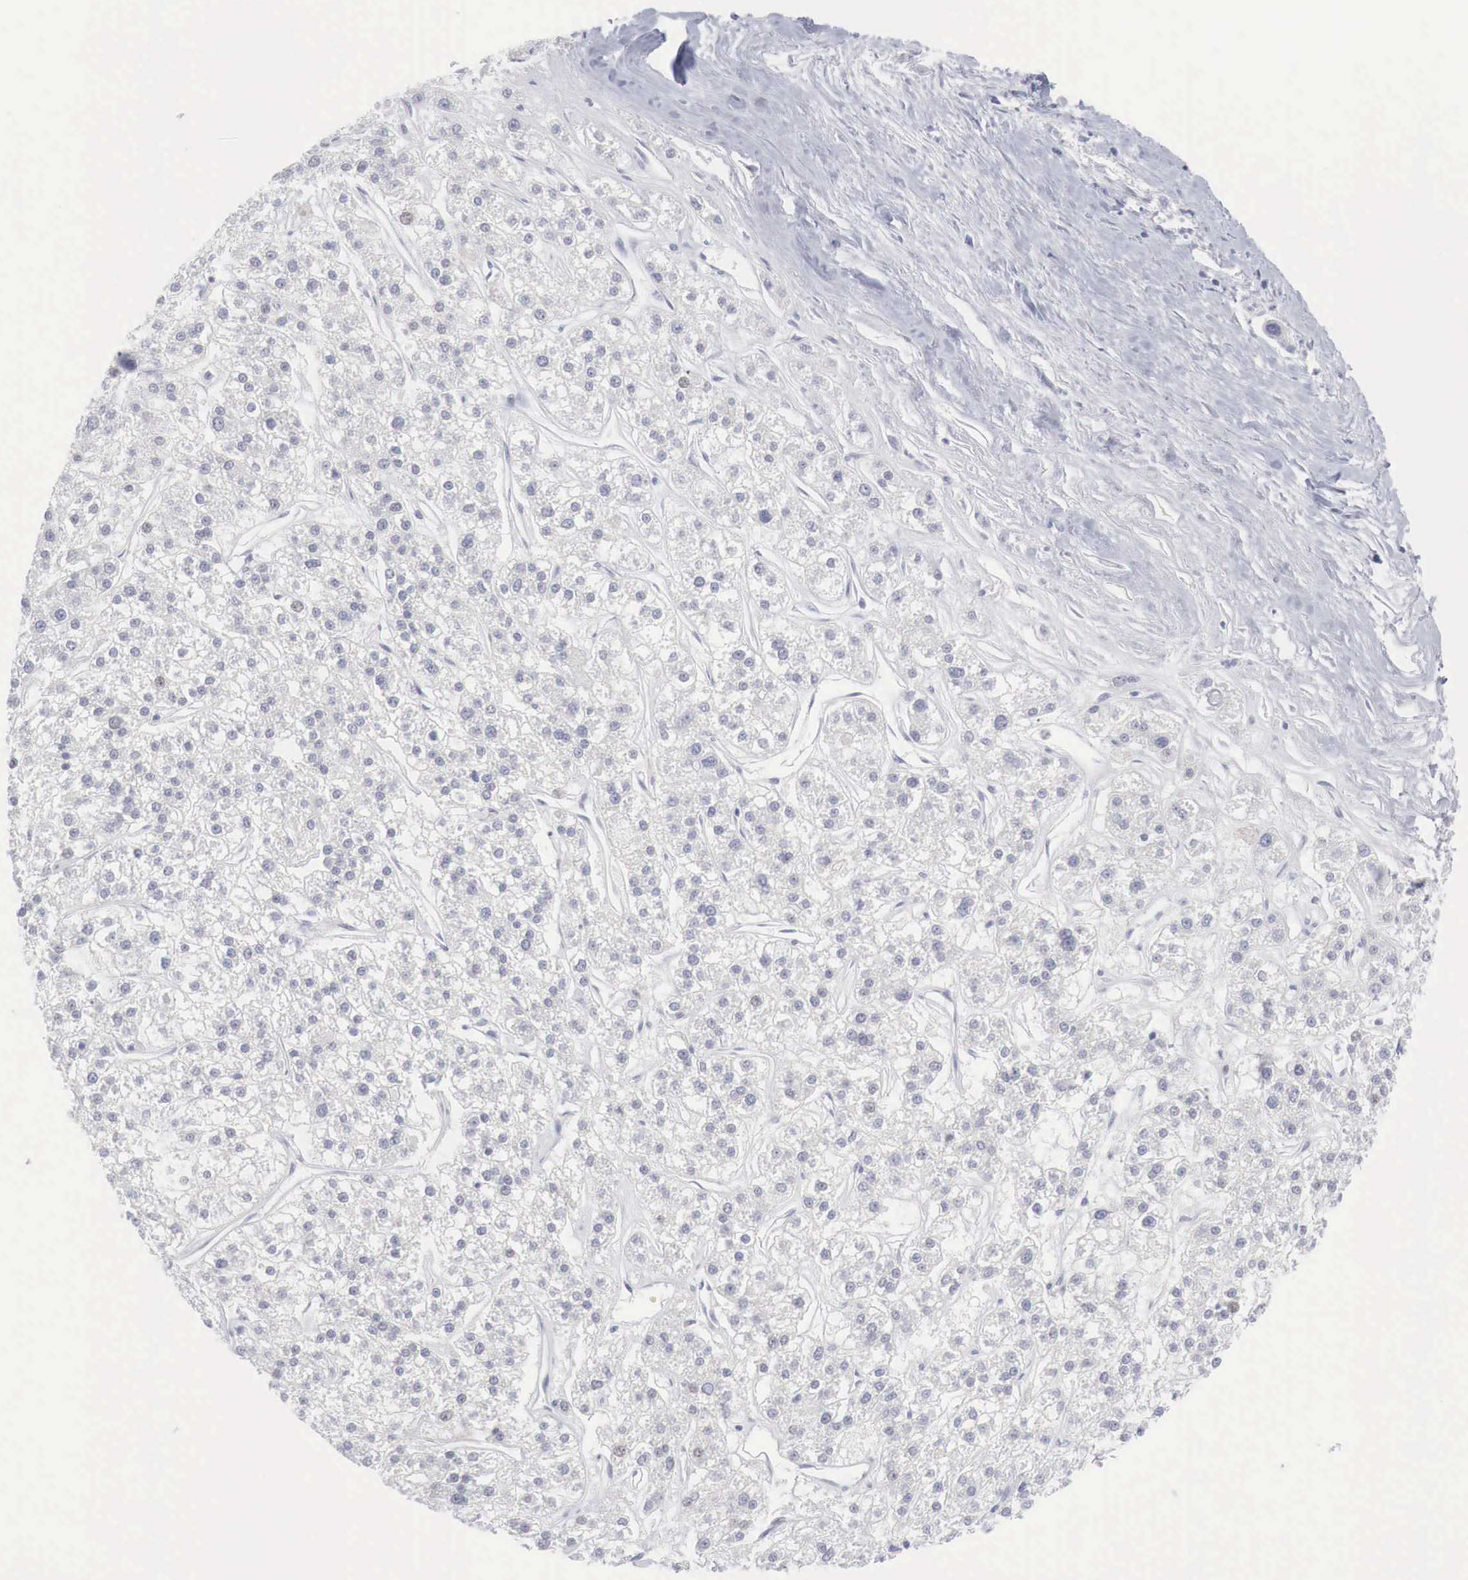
{"staining": {"intensity": "negative", "quantity": "none", "location": "none"}, "tissue": "liver cancer", "cell_type": "Tumor cells", "image_type": "cancer", "snomed": [{"axis": "morphology", "description": "Carcinoma, Hepatocellular, NOS"}, {"axis": "topography", "description": "Liver"}], "caption": "Tumor cells are negative for protein expression in human hepatocellular carcinoma (liver). (DAB (3,3'-diaminobenzidine) IHC with hematoxylin counter stain).", "gene": "FOXP2", "patient": {"sex": "female", "age": 85}}